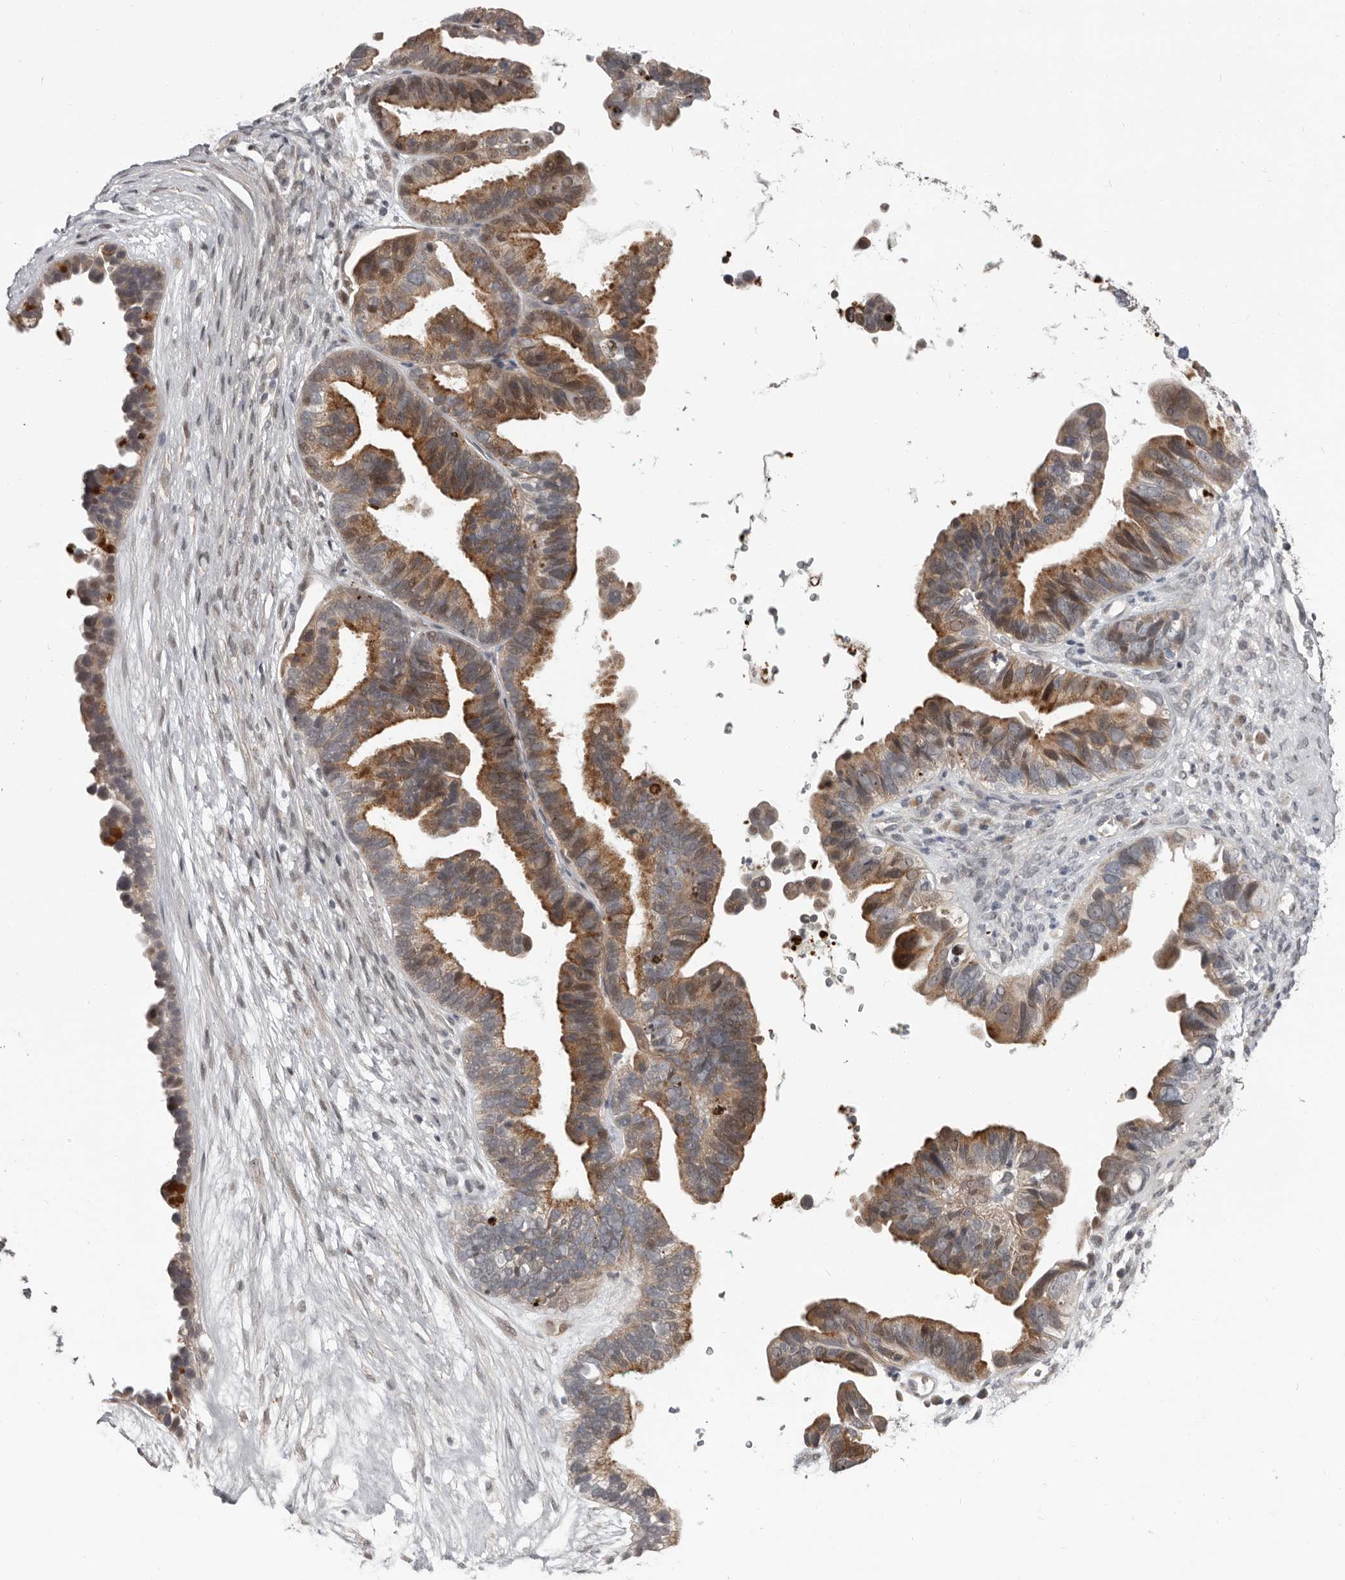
{"staining": {"intensity": "moderate", "quantity": ">75%", "location": "cytoplasmic/membranous,nuclear"}, "tissue": "ovarian cancer", "cell_type": "Tumor cells", "image_type": "cancer", "snomed": [{"axis": "morphology", "description": "Cystadenocarcinoma, serous, NOS"}, {"axis": "topography", "description": "Ovary"}], "caption": "Immunohistochemistry (IHC) histopathology image of neoplastic tissue: ovarian cancer (serous cystadenocarcinoma) stained using immunohistochemistry reveals medium levels of moderate protein expression localized specifically in the cytoplasmic/membranous and nuclear of tumor cells, appearing as a cytoplasmic/membranous and nuclear brown color.", "gene": "APOL6", "patient": {"sex": "female", "age": 56}}